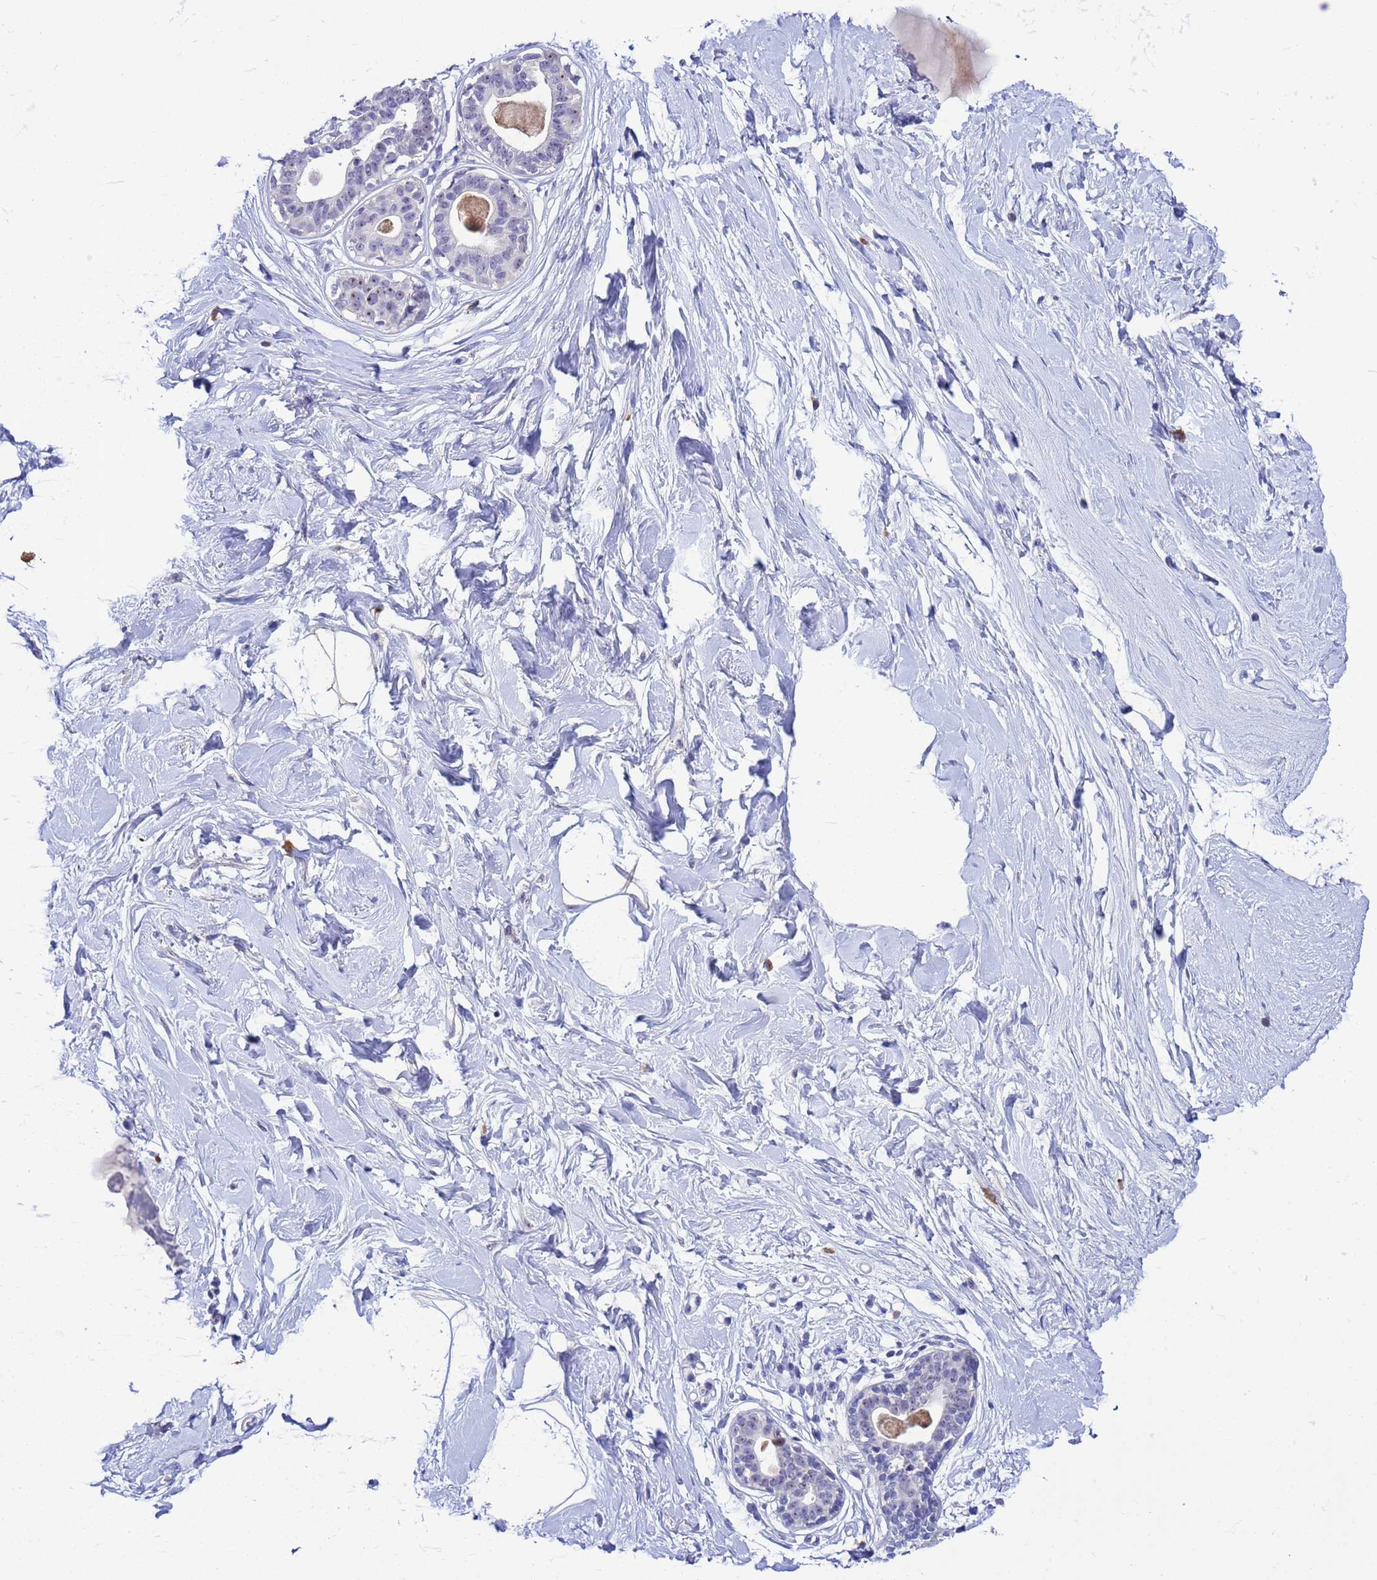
{"staining": {"intensity": "negative", "quantity": "none", "location": "none"}, "tissue": "breast", "cell_type": "Adipocytes", "image_type": "normal", "snomed": [{"axis": "morphology", "description": "Normal tissue, NOS"}, {"axis": "topography", "description": "Breast"}], "caption": "Immunohistochemistry (IHC) micrograph of benign human breast stained for a protein (brown), which exhibits no expression in adipocytes. Brightfield microscopy of immunohistochemistry stained with DAB (3,3'-diaminobenzidine) (brown) and hematoxylin (blue), captured at high magnification.", "gene": "DMRTC2", "patient": {"sex": "female", "age": 45}}